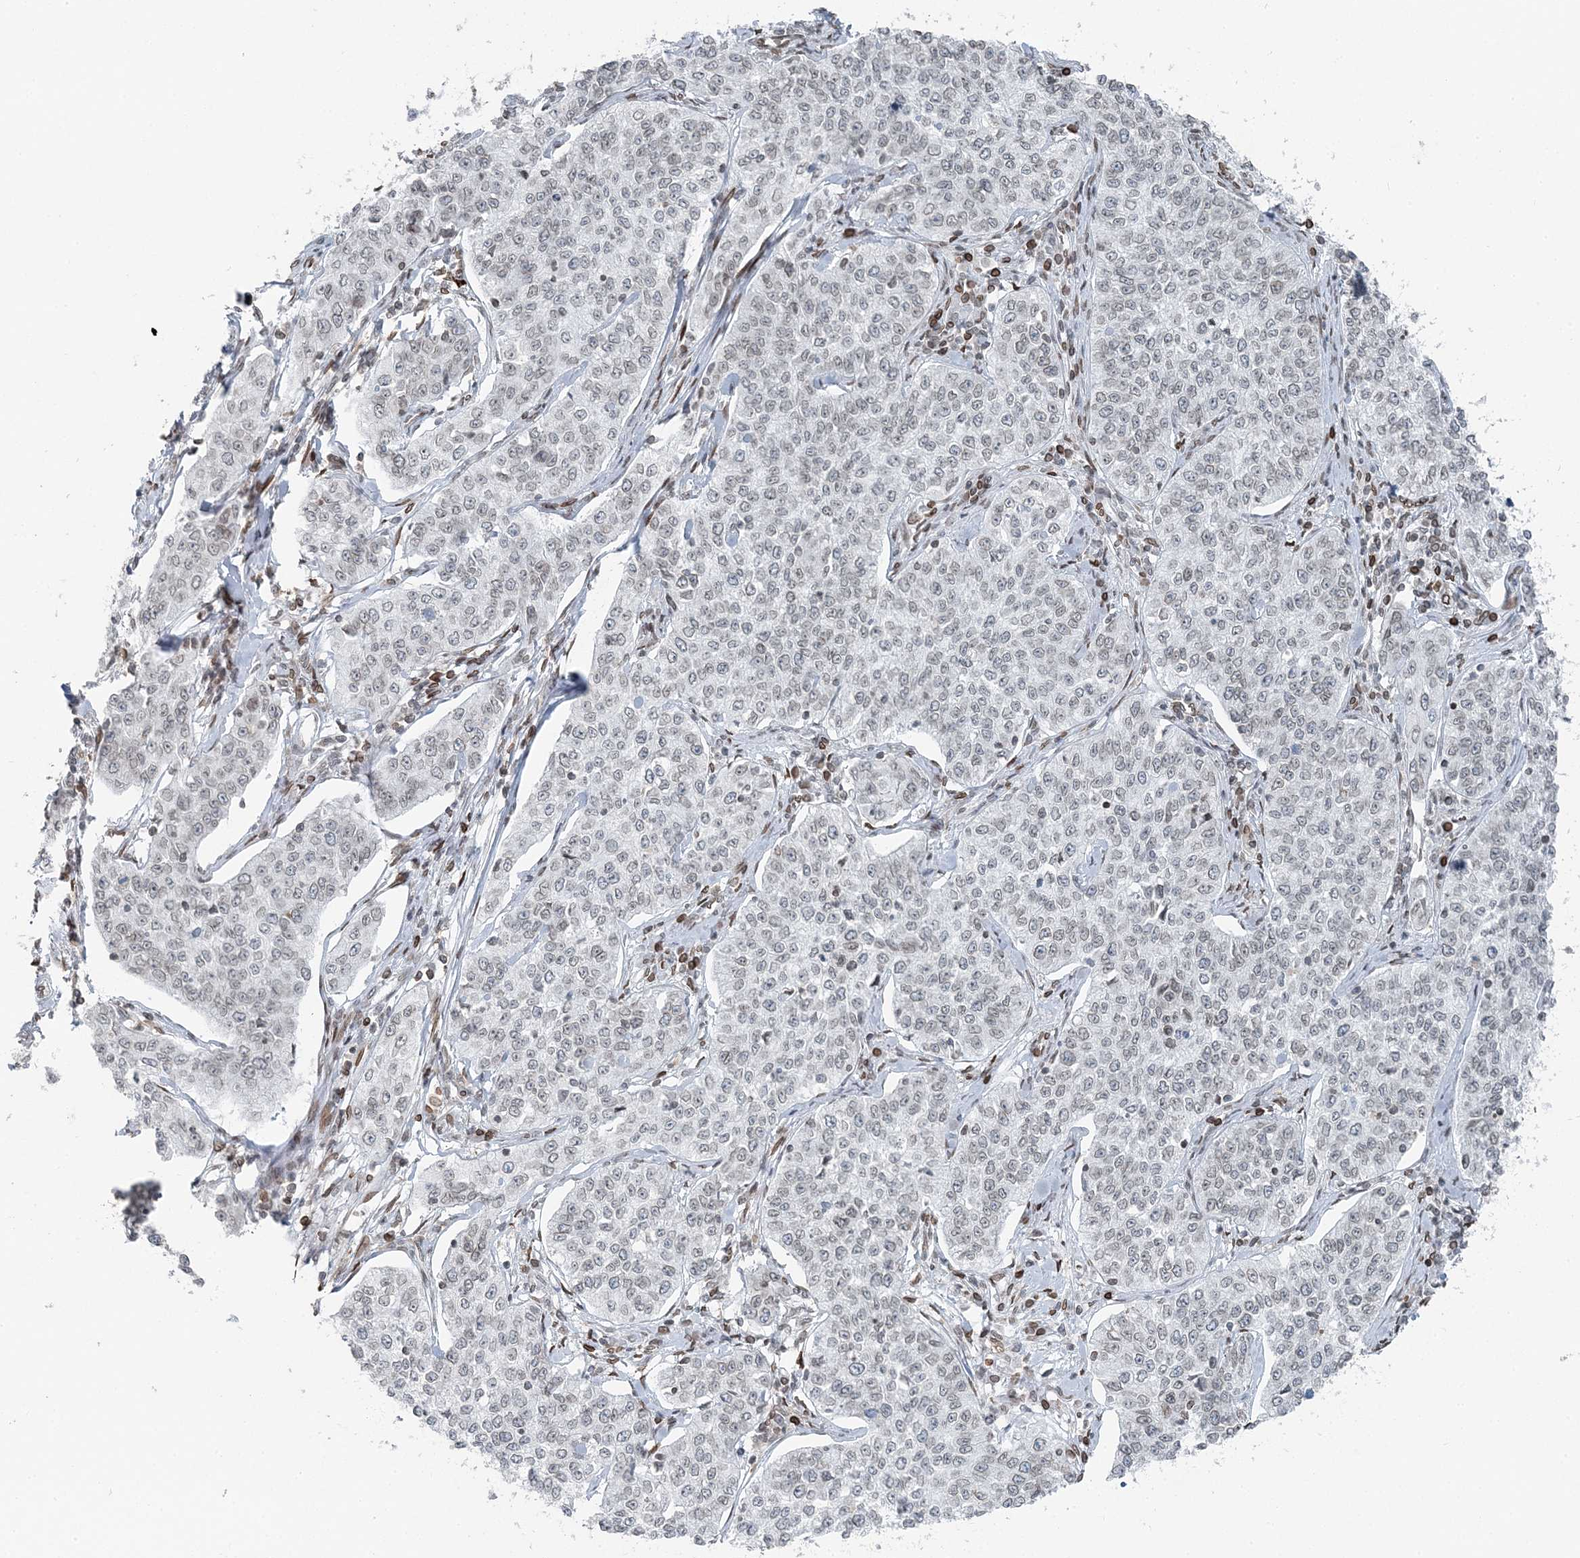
{"staining": {"intensity": "weak", "quantity": "<25%", "location": "cytoplasmic/membranous,nuclear"}, "tissue": "cervical cancer", "cell_type": "Tumor cells", "image_type": "cancer", "snomed": [{"axis": "morphology", "description": "Squamous cell carcinoma, NOS"}, {"axis": "topography", "description": "Cervix"}], "caption": "The photomicrograph exhibits no staining of tumor cells in cervical squamous cell carcinoma.", "gene": "GJD4", "patient": {"sex": "female", "age": 35}}